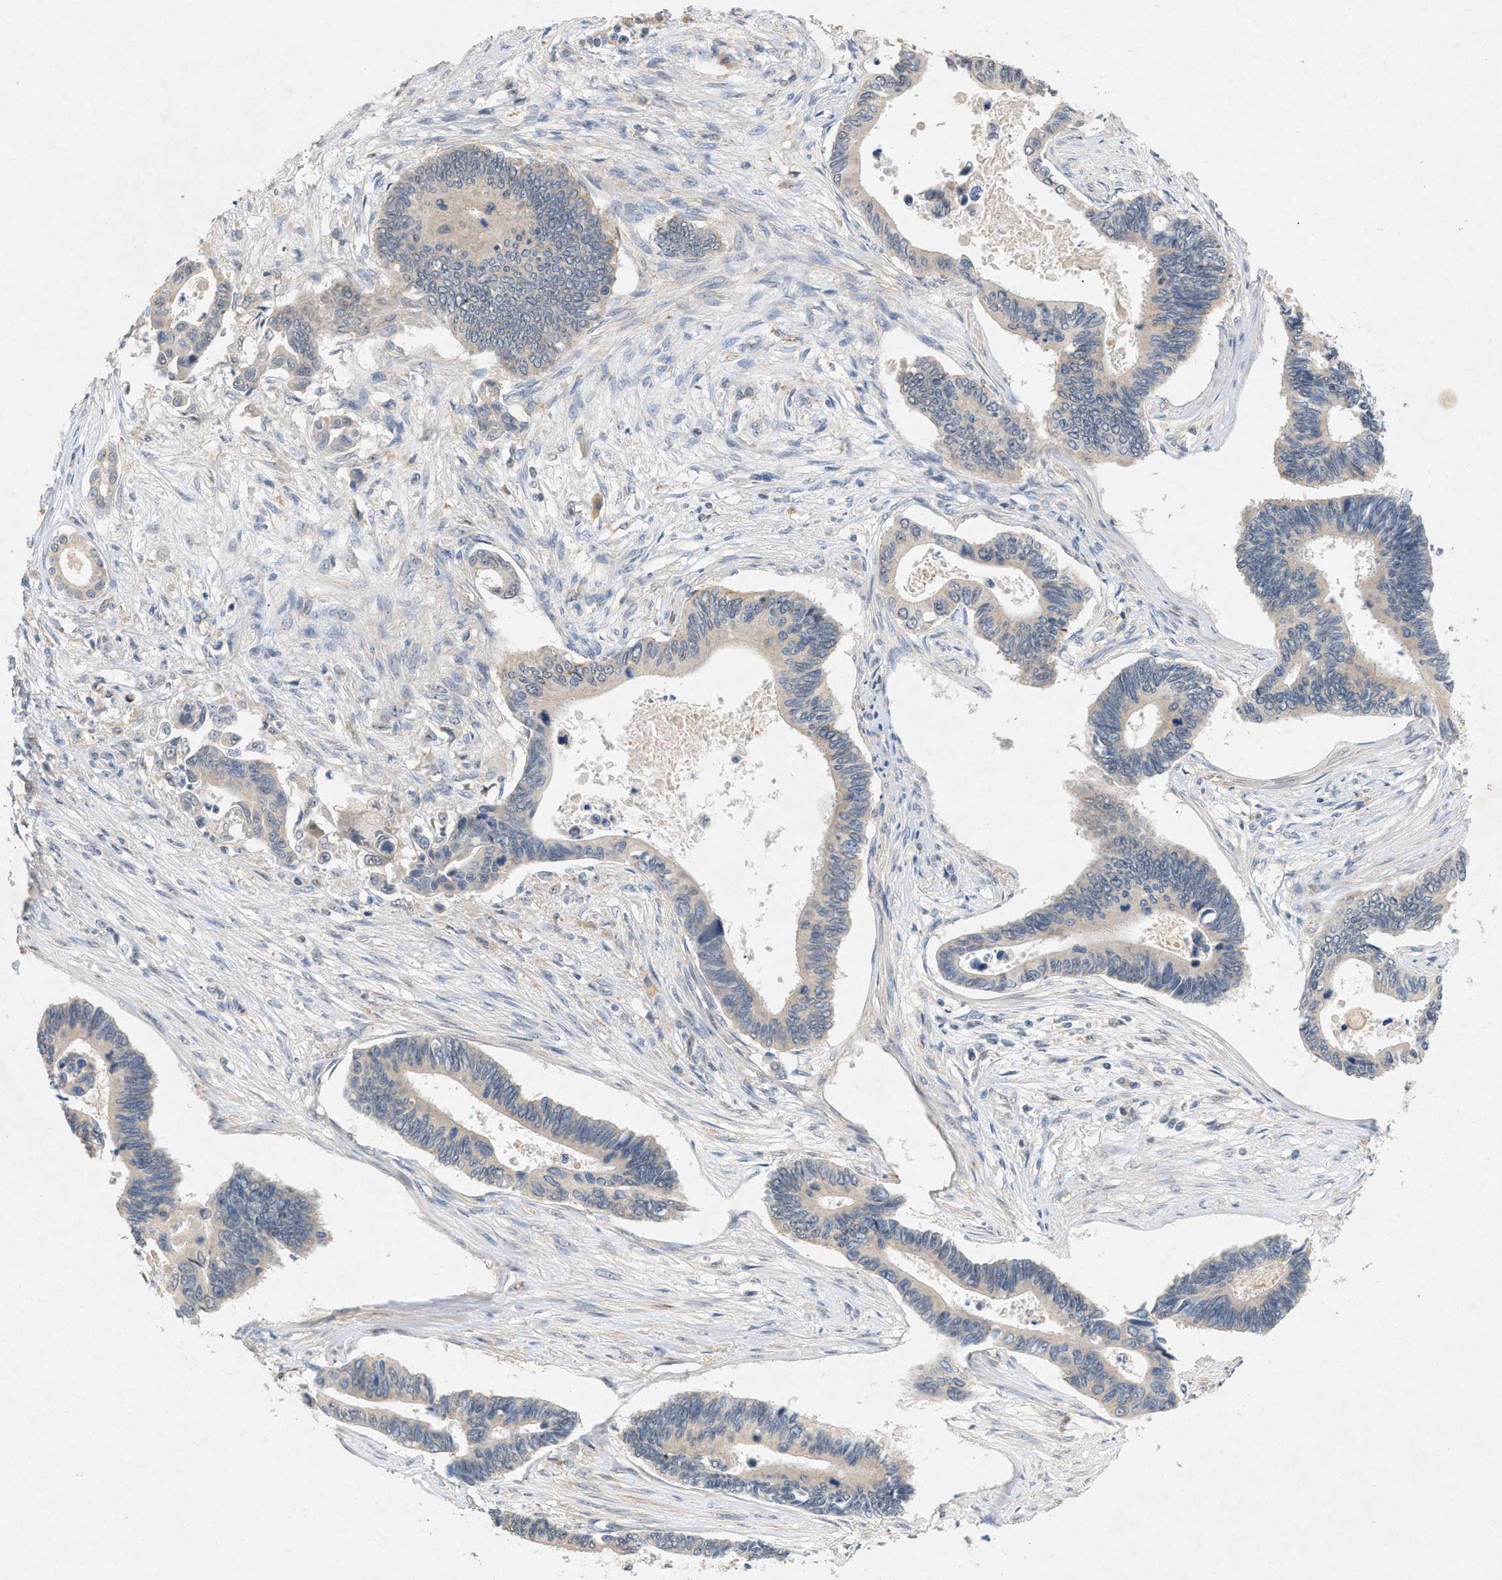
{"staining": {"intensity": "negative", "quantity": "none", "location": "none"}, "tissue": "pancreatic cancer", "cell_type": "Tumor cells", "image_type": "cancer", "snomed": [{"axis": "morphology", "description": "Adenocarcinoma, NOS"}, {"axis": "topography", "description": "Pancreas"}], "caption": "There is no significant staining in tumor cells of adenocarcinoma (pancreatic).", "gene": "DCAF7", "patient": {"sex": "female", "age": 70}}